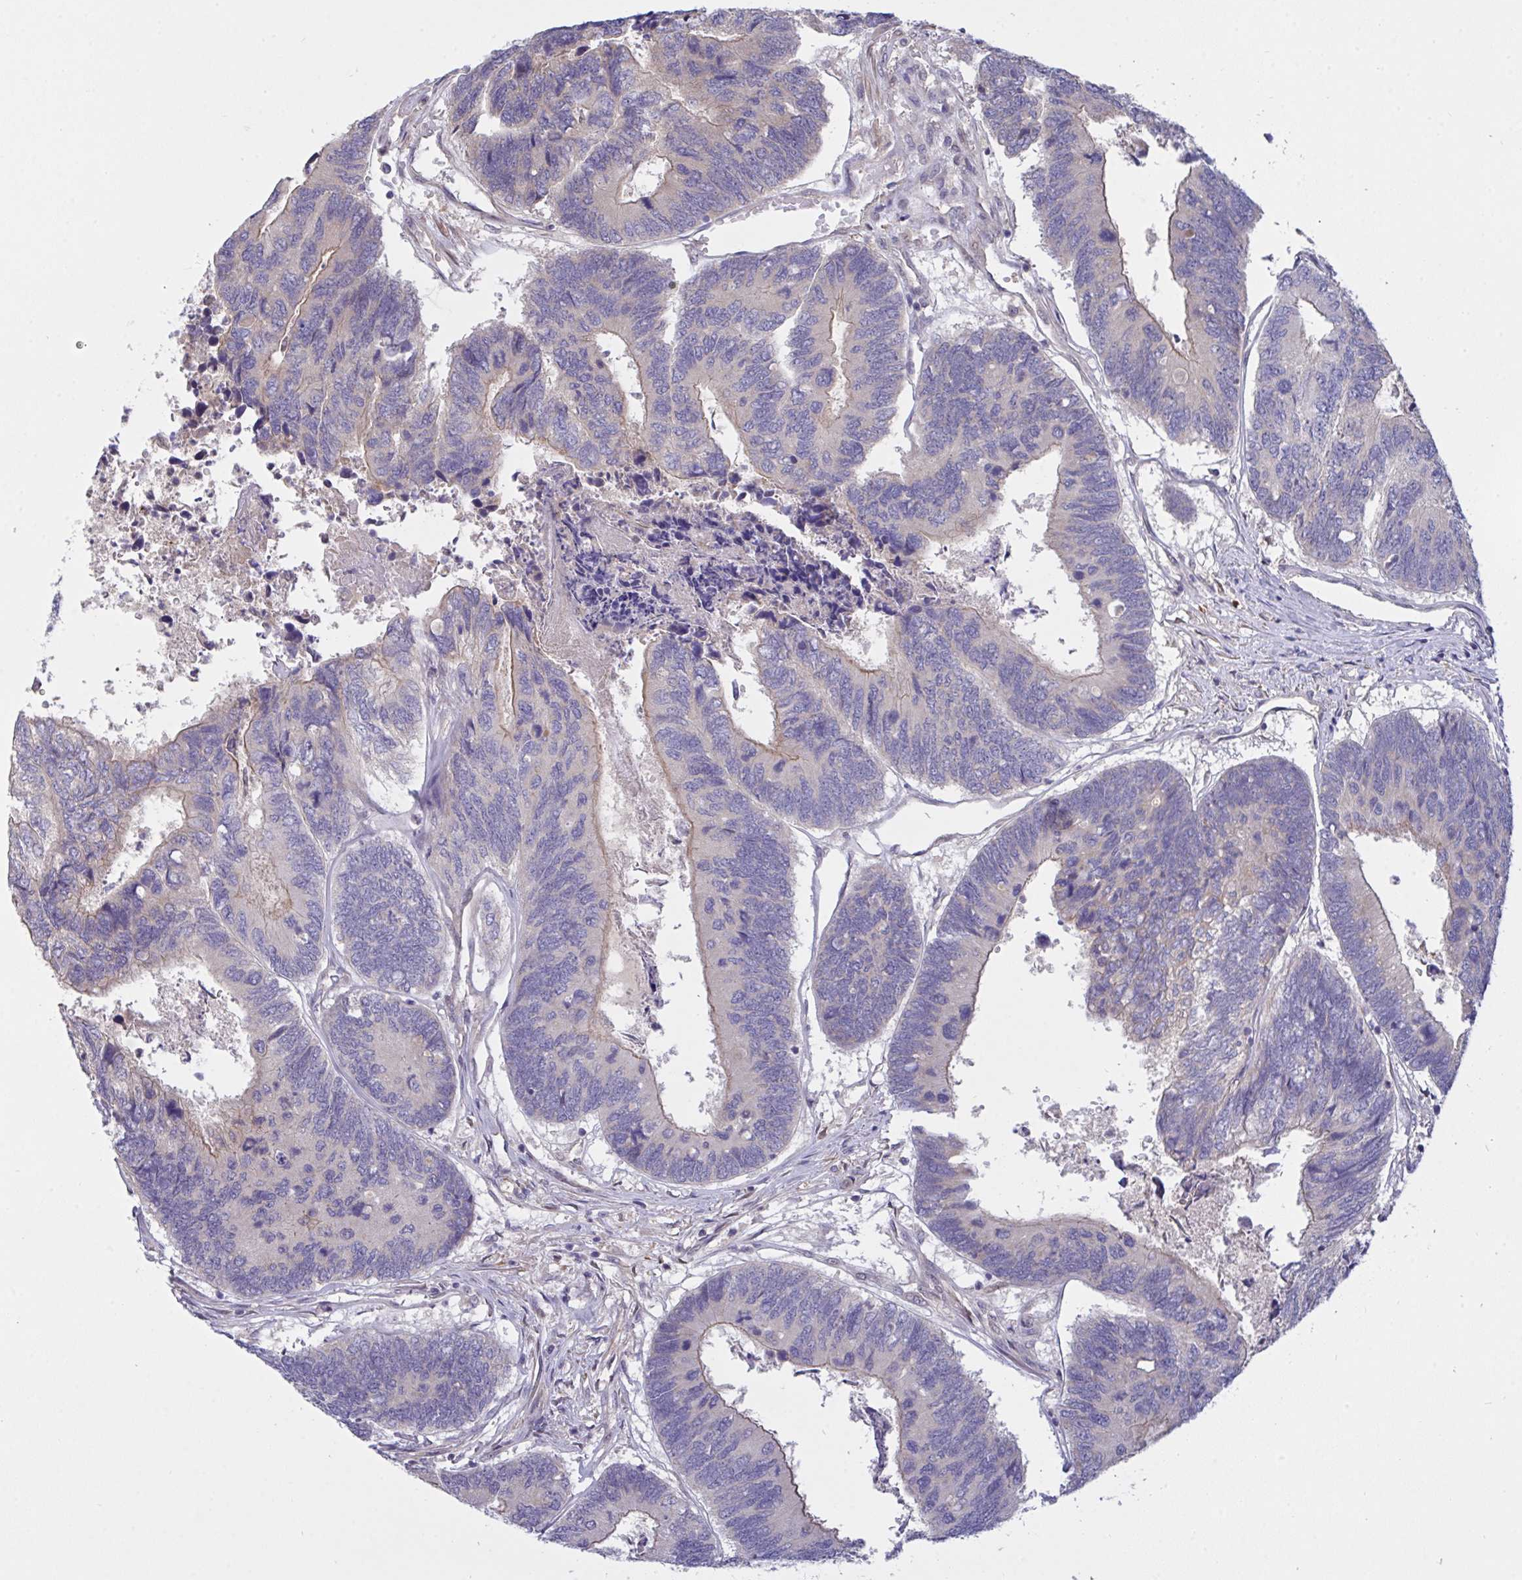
{"staining": {"intensity": "weak", "quantity": "<25%", "location": "cytoplasmic/membranous"}, "tissue": "colorectal cancer", "cell_type": "Tumor cells", "image_type": "cancer", "snomed": [{"axis": "morphology", "description": "Adenocarcinoma, NOS"}, {"axis": "topography", "description": "Colon"}], "caption": "Micrograph shows no significant protein positivity in tumor cells of colorectal cancer. (DAB (3,3'-diaminobenzidine) IHC visualized using brightfield microscopy, high magnification).", "gene": "L3HYPDH", "patient": {"sex": "female", "age": 67}}